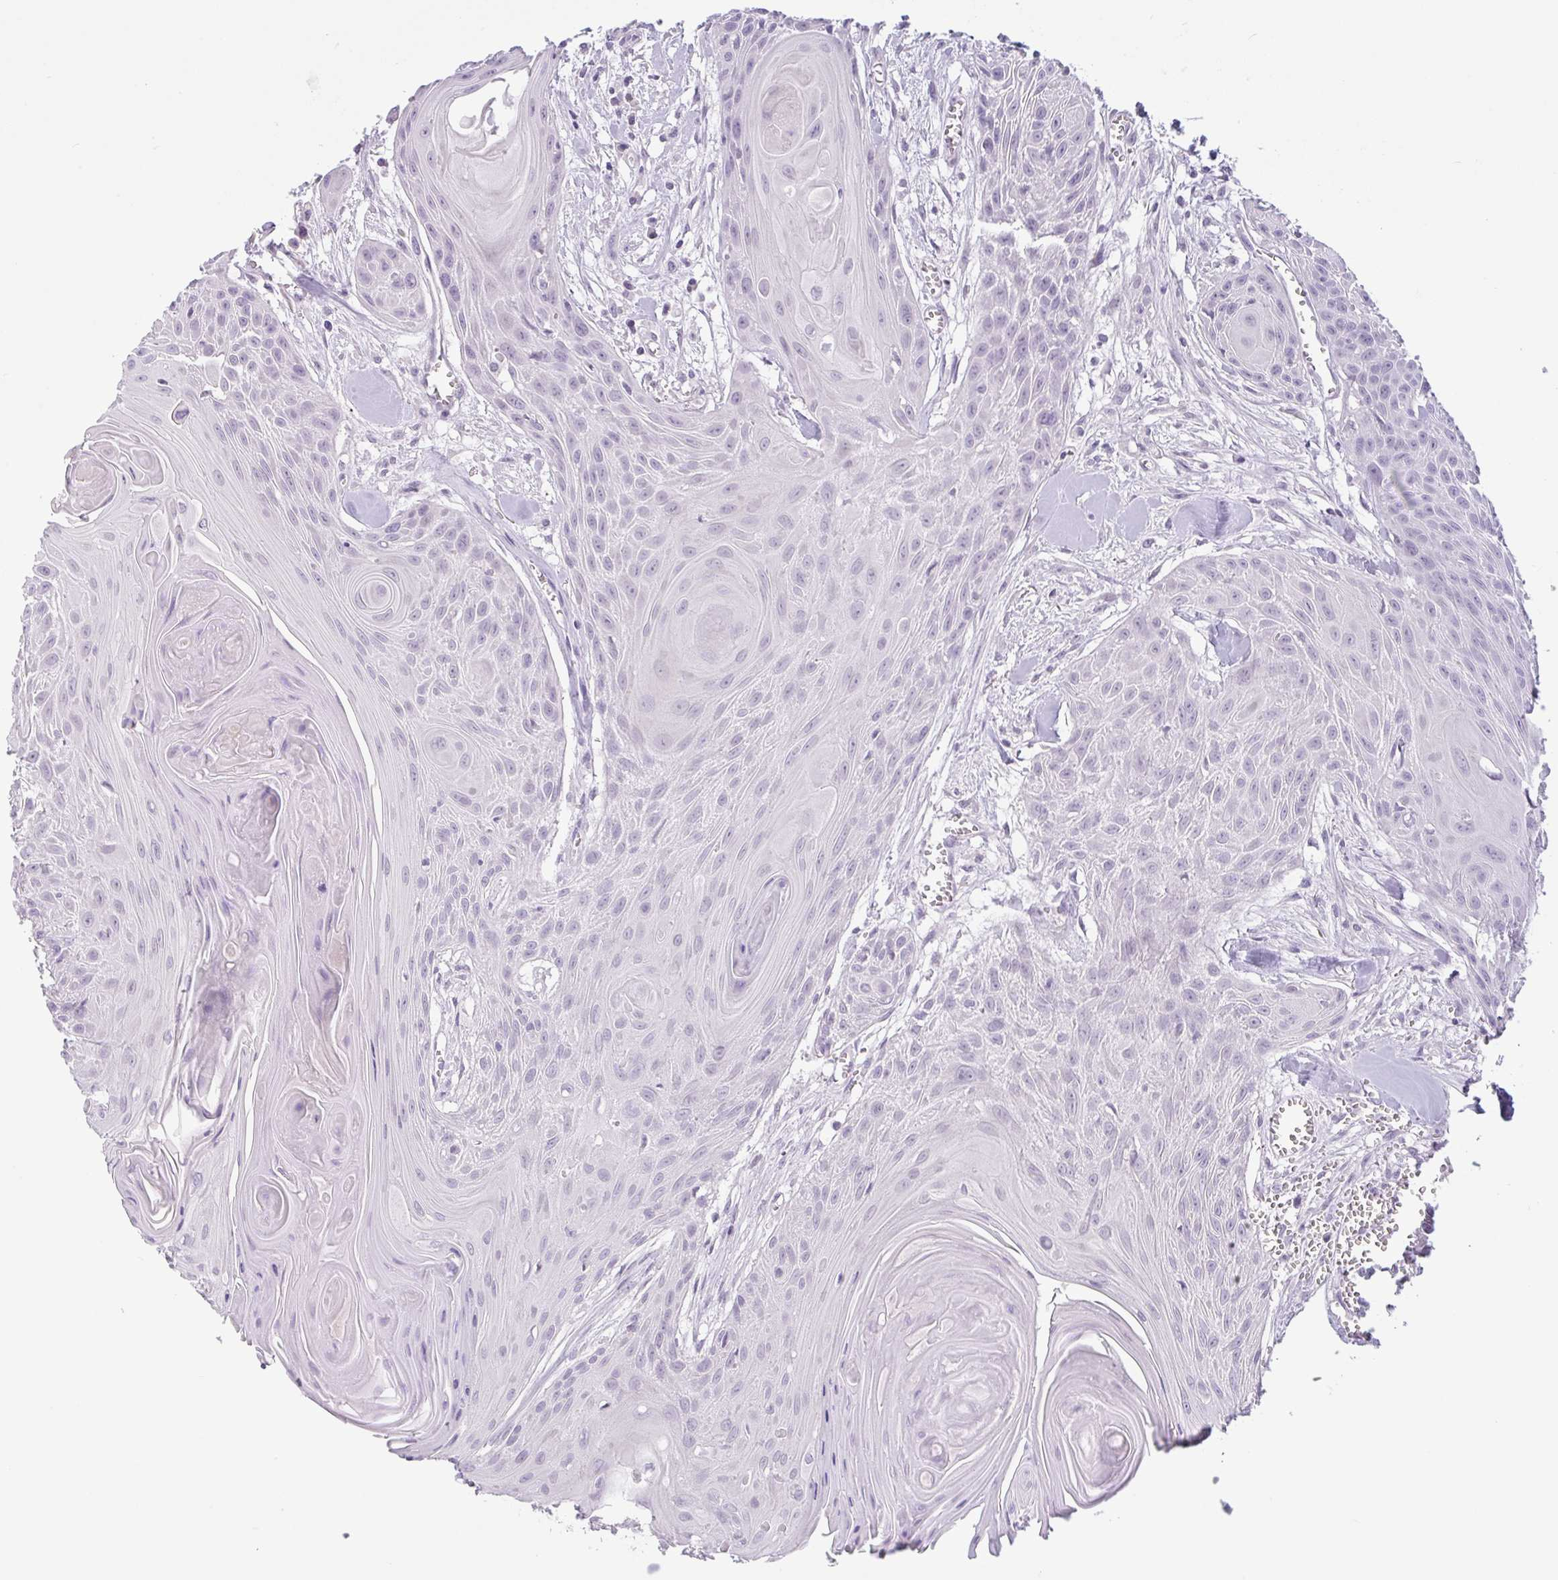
{"staining": {"intensity": "negative", "quantity": "none", "location": "none"}, "tissue": "head and neck cancer", "cell_type": "Tumor cells", "image_type": "cancer", "snomed": [{"axis": "morphology", "description": "Squamous cell carcinoma, NOS"}, {"axis": "topography", "description": "Lymph node"}, {"axis": "topography", "description": "Salivary gland"}, {"axis": "topography", "description": "Head-Neck"}], "caption": "An image of human head and neck cancer is negative for staining in tumor cells.", "gene": "CTSE", "patient": {"sex": "female", "age": 74}}